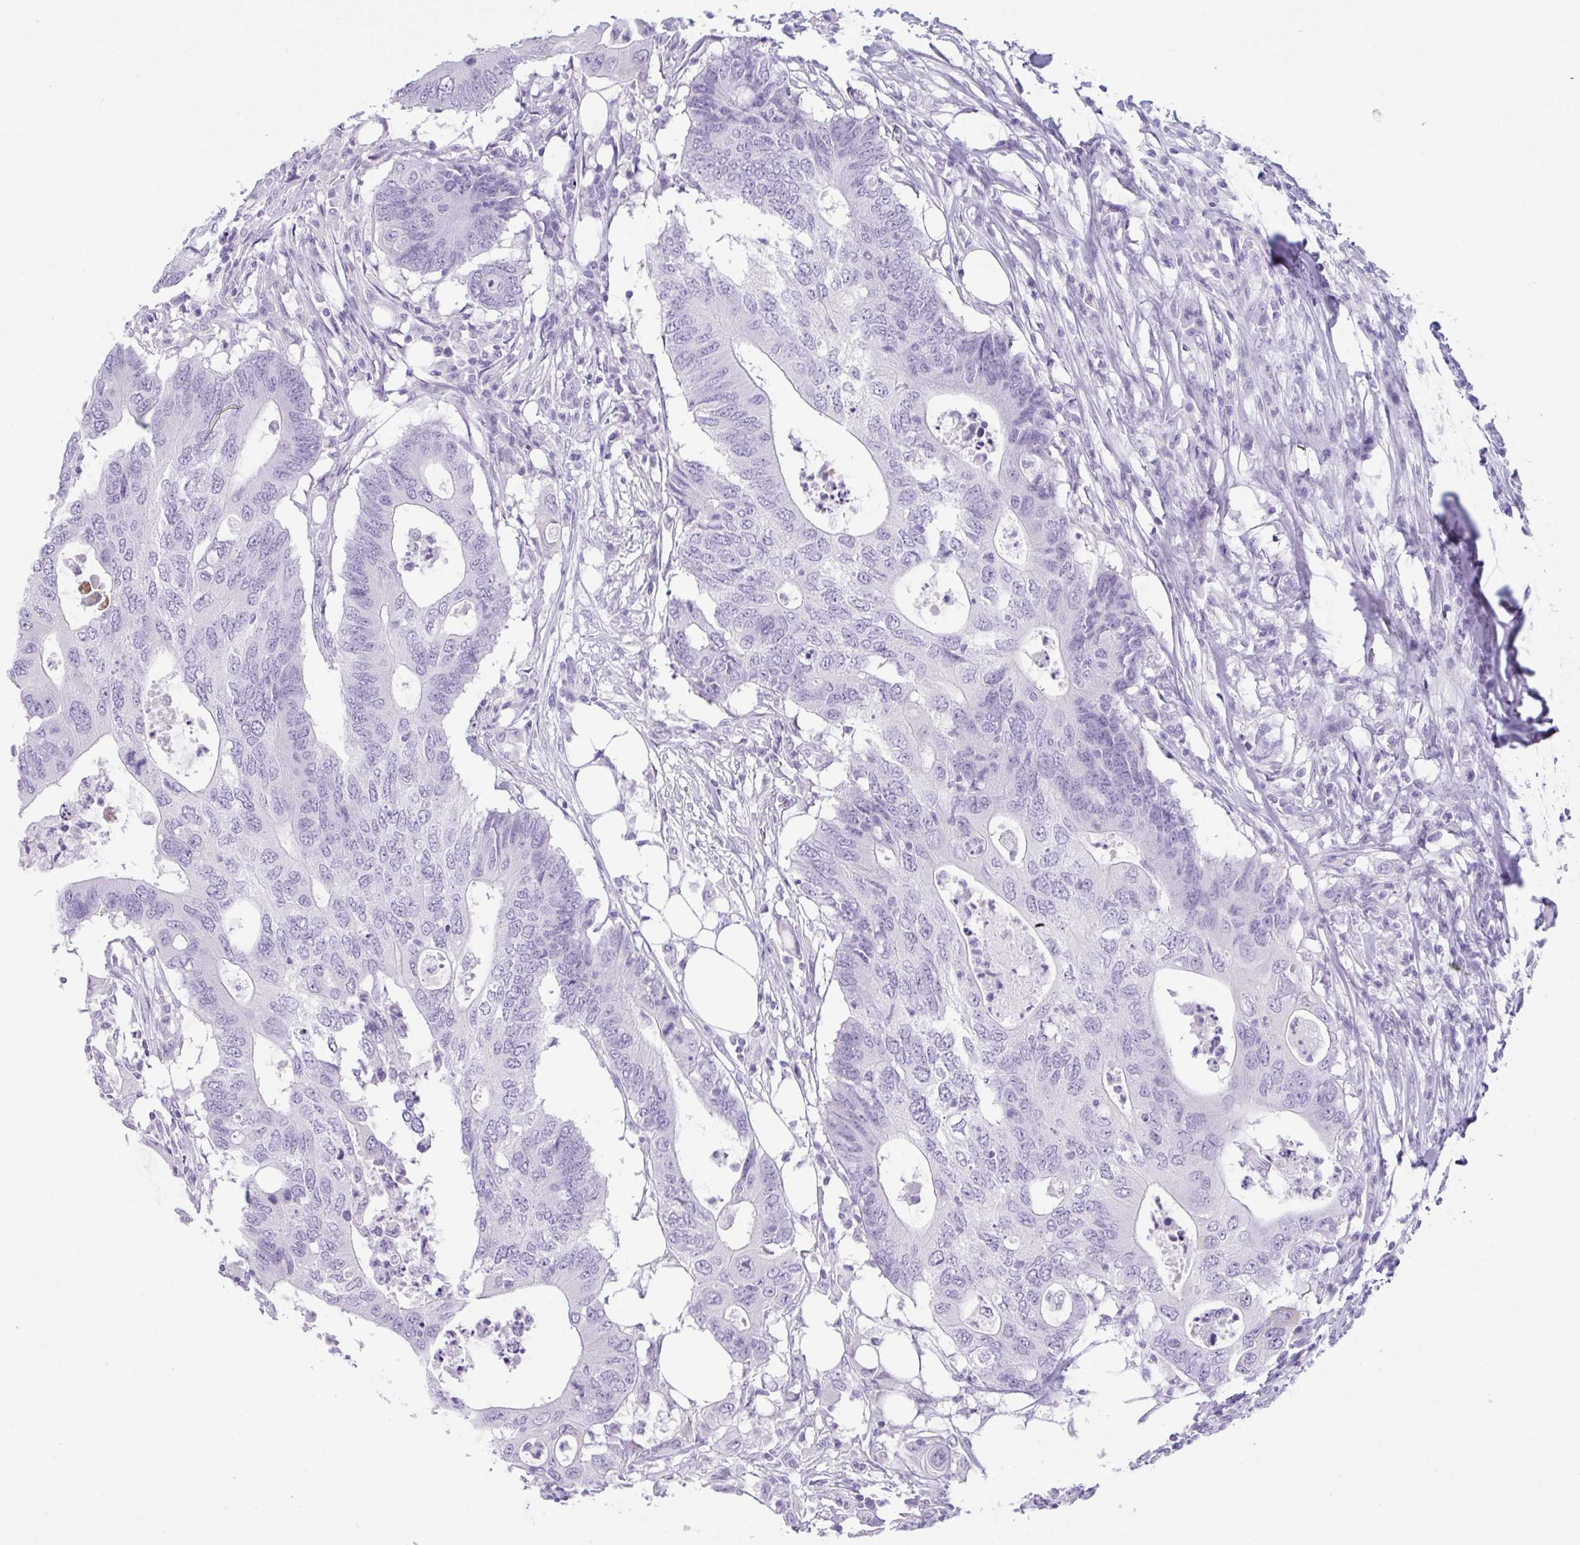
{"staining": {"intensity": "negative", "quantity": "none", "location": "none"}, "tissue": "colorectal cancer", "cell_type": "Tumor cells", "image_type": "cancer", "snomed": [{"axis": "morphology", "description": "Adenocarcinoma, NOS"}, {"axis": "topography", "description": "Colon"}], "caption": "DAB (3,3'-diaminobenzidine) immunohistochemical staining of human adenocarcinoma (colorectal) demonstrates no significant expression in tumor cells.", "gene": "CTSE", "patient": {"sex": "male", "age": 71}}